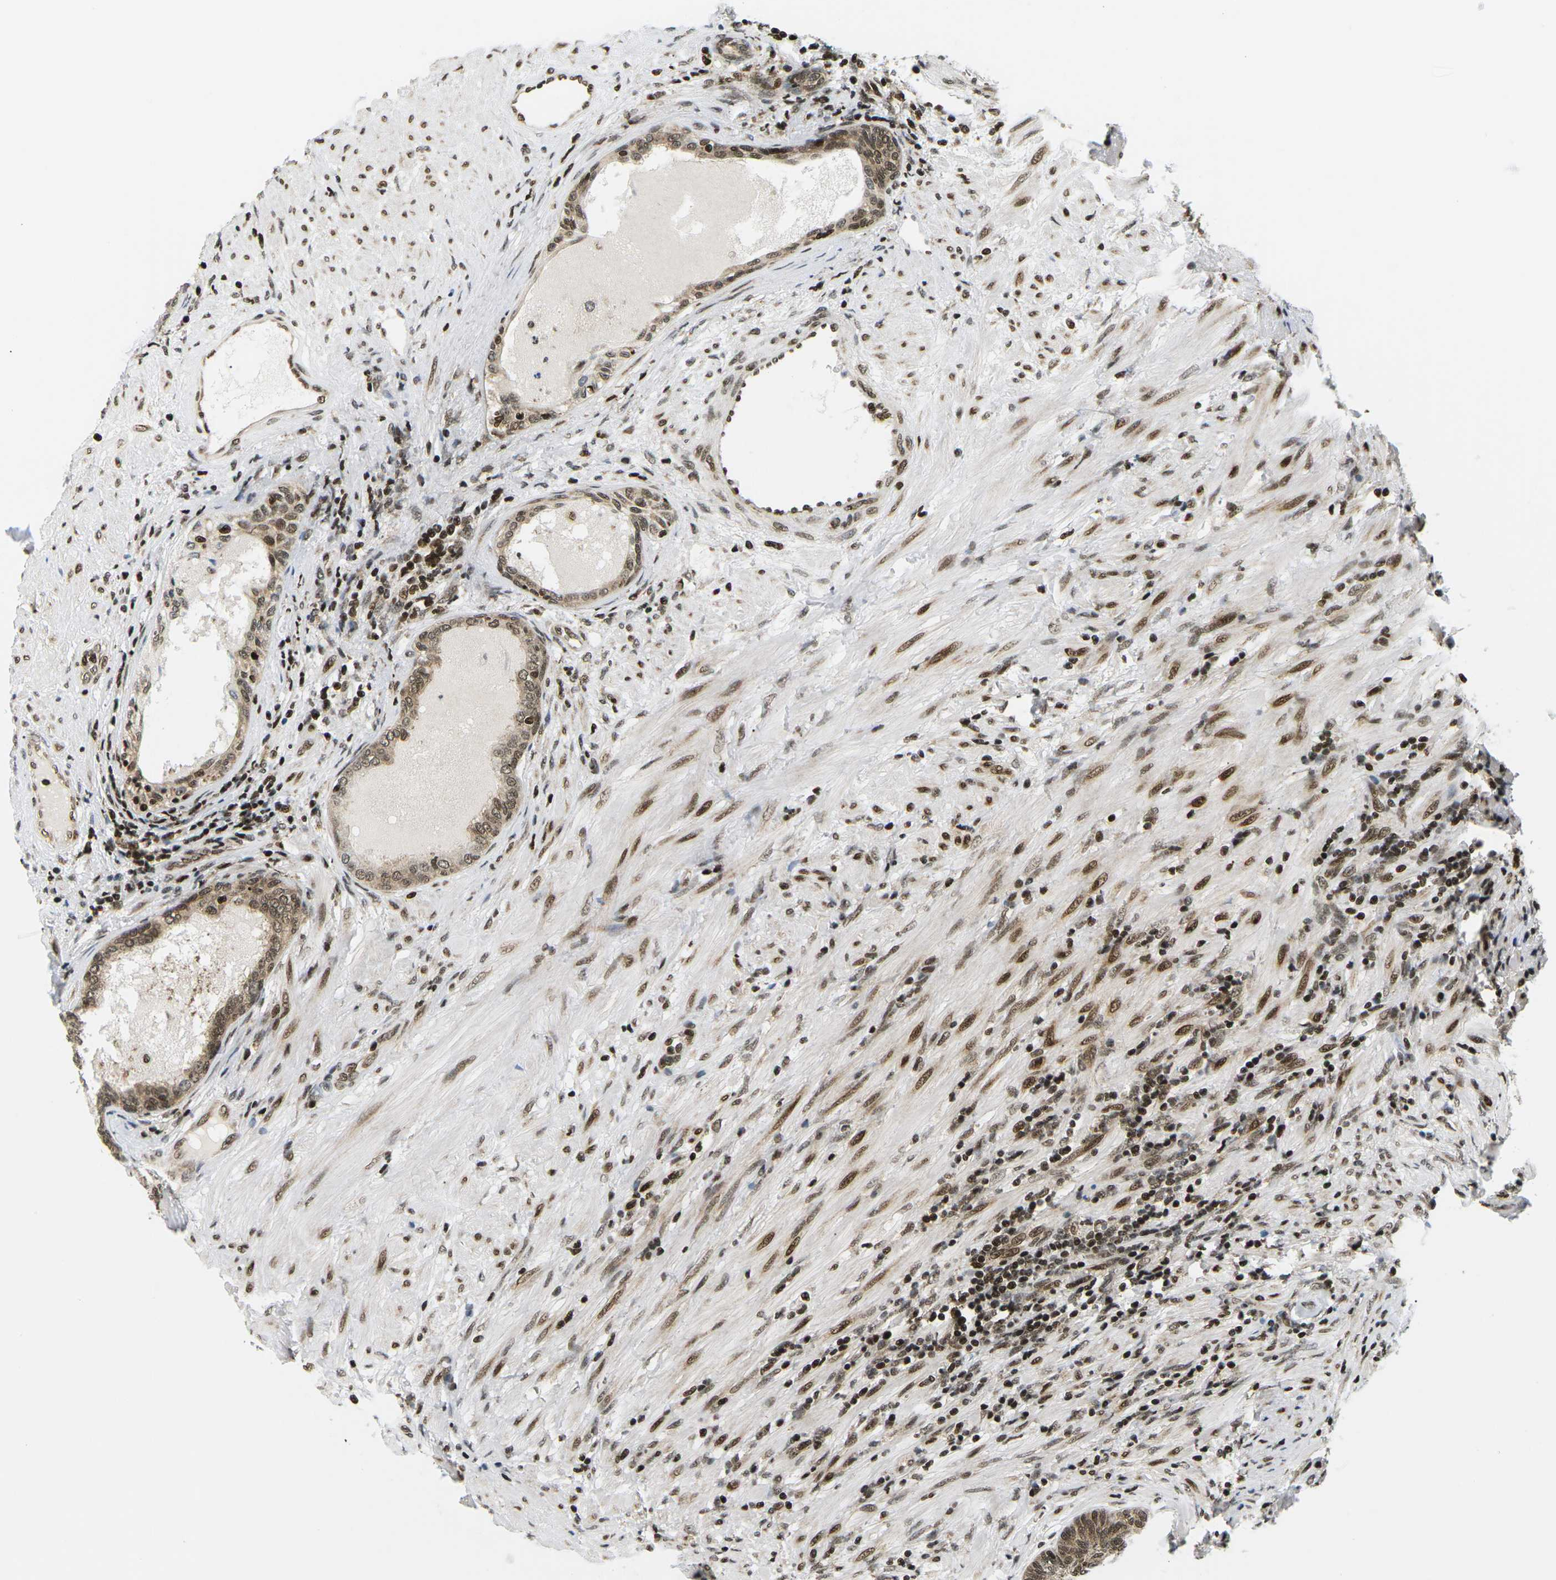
{"staining": {"intensity": "moderate", "quantity": ">75%", "location": "cytoplasmic/membranous,nuclear"}, "tissue": "prostate", "cell_type": "Glandular cells", "image_type": "normal", "snomed": [{"axis": "morphology", "description": "Normal tissue, NOS"}, {"axis": "topography", "description": "Prostate"}], "caption": "DAB (3,3'-diaminobenzidine) immunohistochemical staining of benign prostate exhibits moderate cytoplasmic/membranous,nuclear protein positivity in approximately >75% of glandular cells.", "gene": "CELF1", "patient": {"sex": "male", "age": 76}}